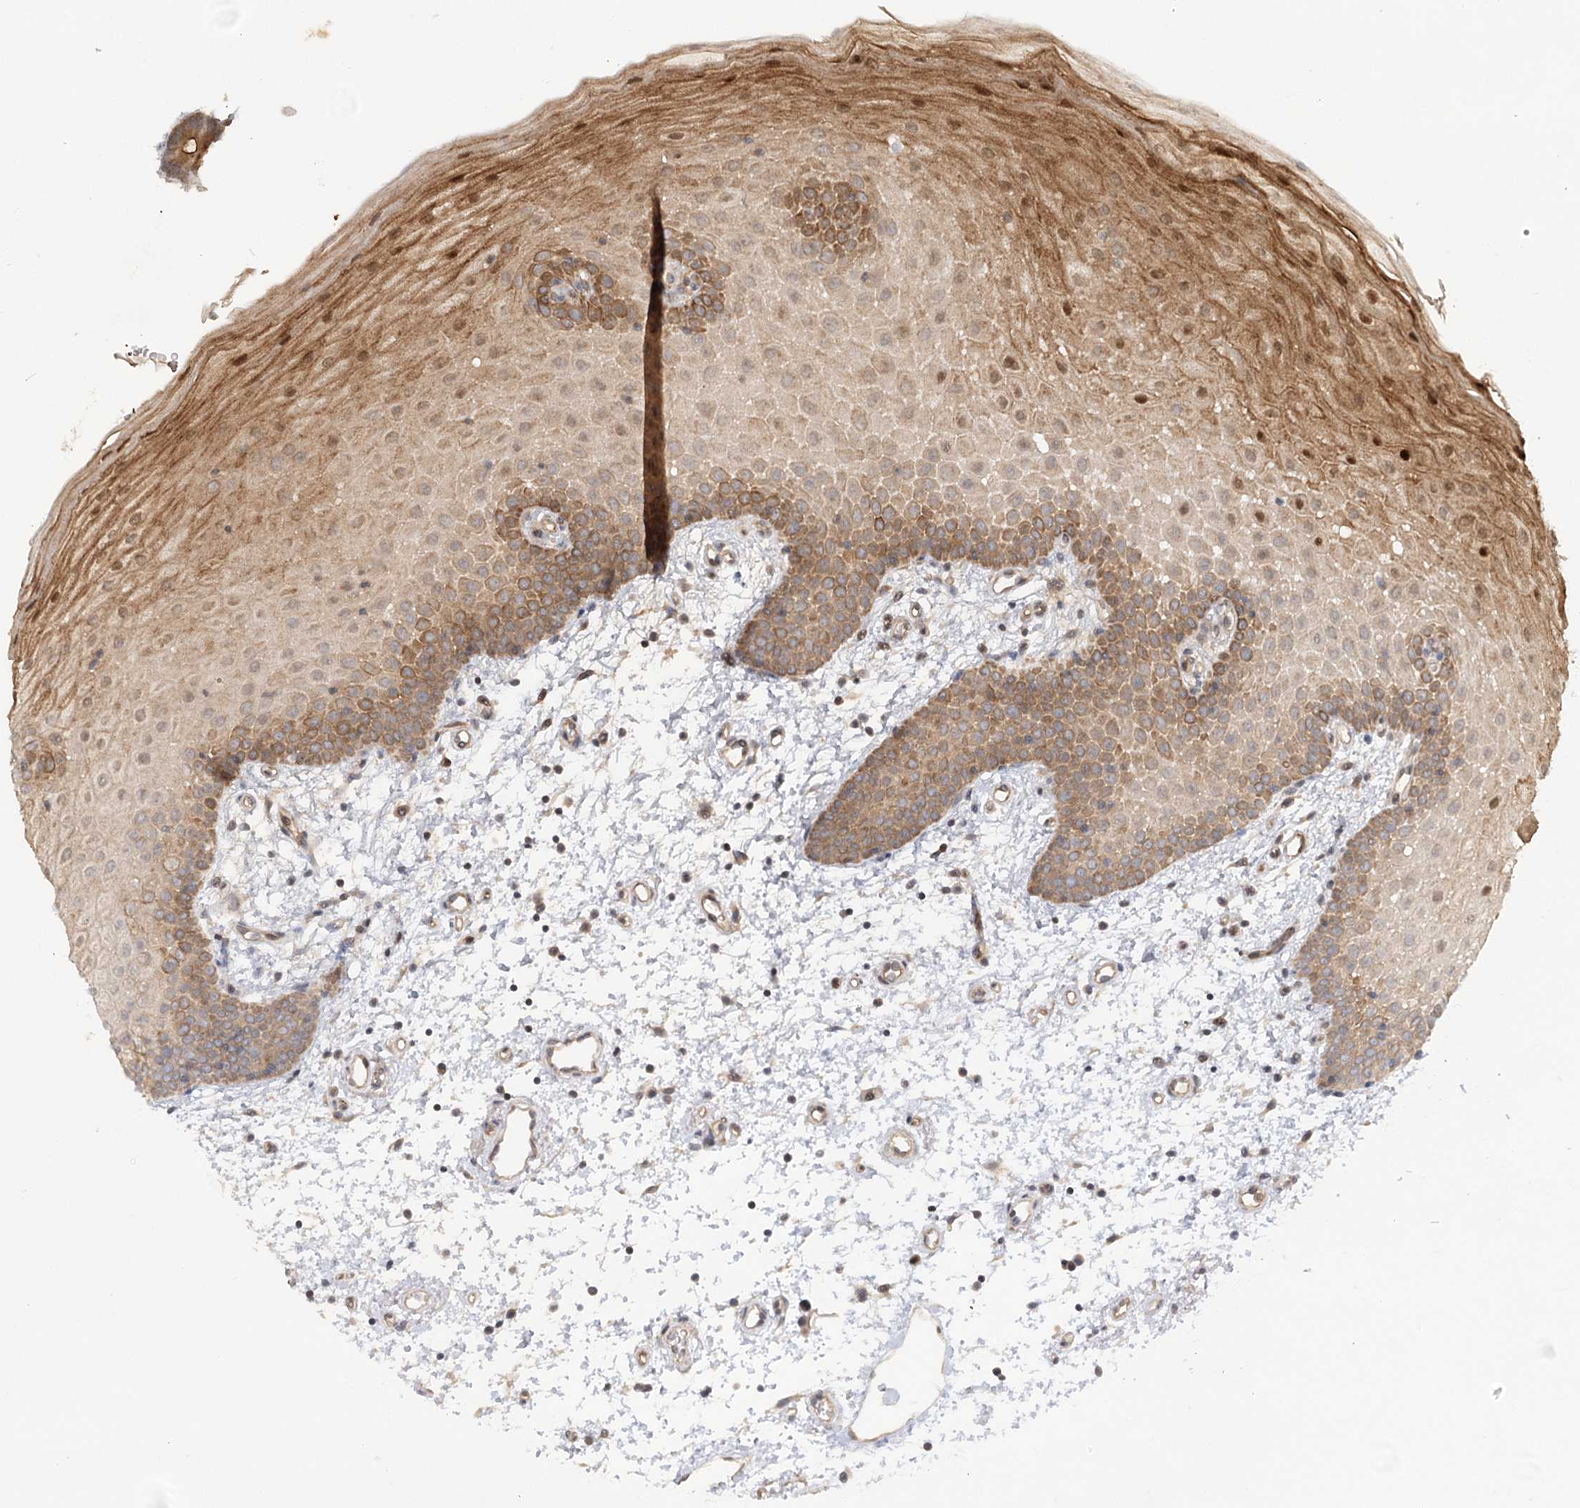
{"staining": {"intensity": "strong", "quantity": "25%-75%", "location": "cytoplasmic/membranous,nuclear"}, "tissue": "oral mucosa", "cell_type": "Squamous epithelial cells", "image_type": "normal", "snomed": [{"axis": "morphology", "description": "Normal tissue, NOS"}, {"axis": "morphology", "description": "Squamous cell carcinoma, NOS"}, {"axis": "topography", "description": "Oral tissue"}, {"axis": "topography", "description": "Head-Neck"}], "caption": "A brown stain shows strong cytoplasmic/membranous,nuclear positivity of a protein in squamous epithelial cells of benign oral mucosa. (DAB = brown stain, brightfield microscopy at high magnification).", "gene": "GUCY2C", "patient": {"sex": "male", "age": 68}}